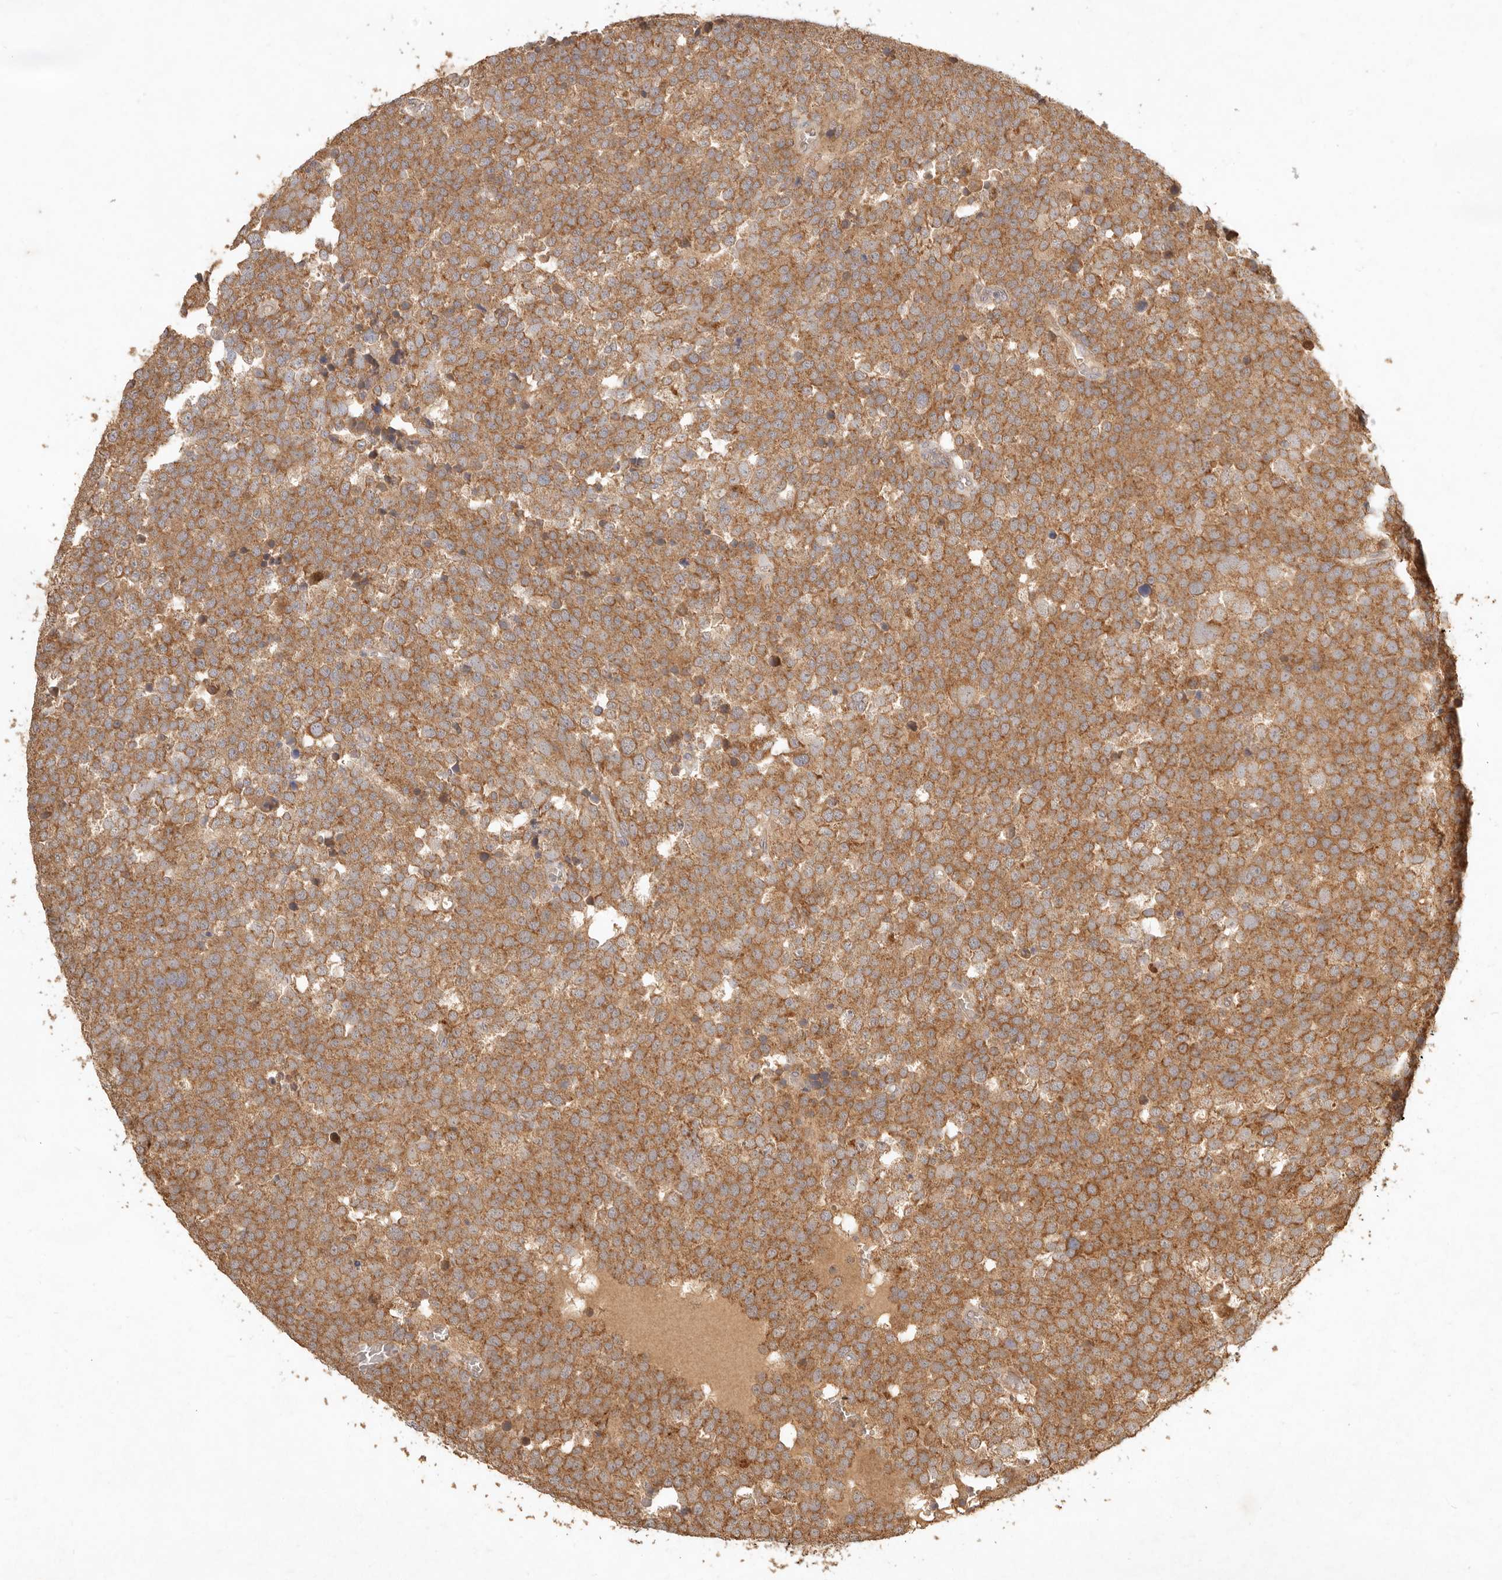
{"staining": {"intensity": "moderate", "quantity": ">75%", "location": "cytoplasmic/membranous"}, "tissue": "testis cancer", "cell_type": "Tumor cells", "image_type": "cancer", "snomed": [{"axis": "morphology", "description": "Seminoma, NOS"}, {"axis": "topography", "description": "Testis"}], "caption": "Testis cancer stained for a protein (brown) displays moderate cytoplasmic/membranous positive expression in approximately >75% of tumor cells.", "gene": "CLEC4C", "patient": {"sex": "male", "age": 71}}